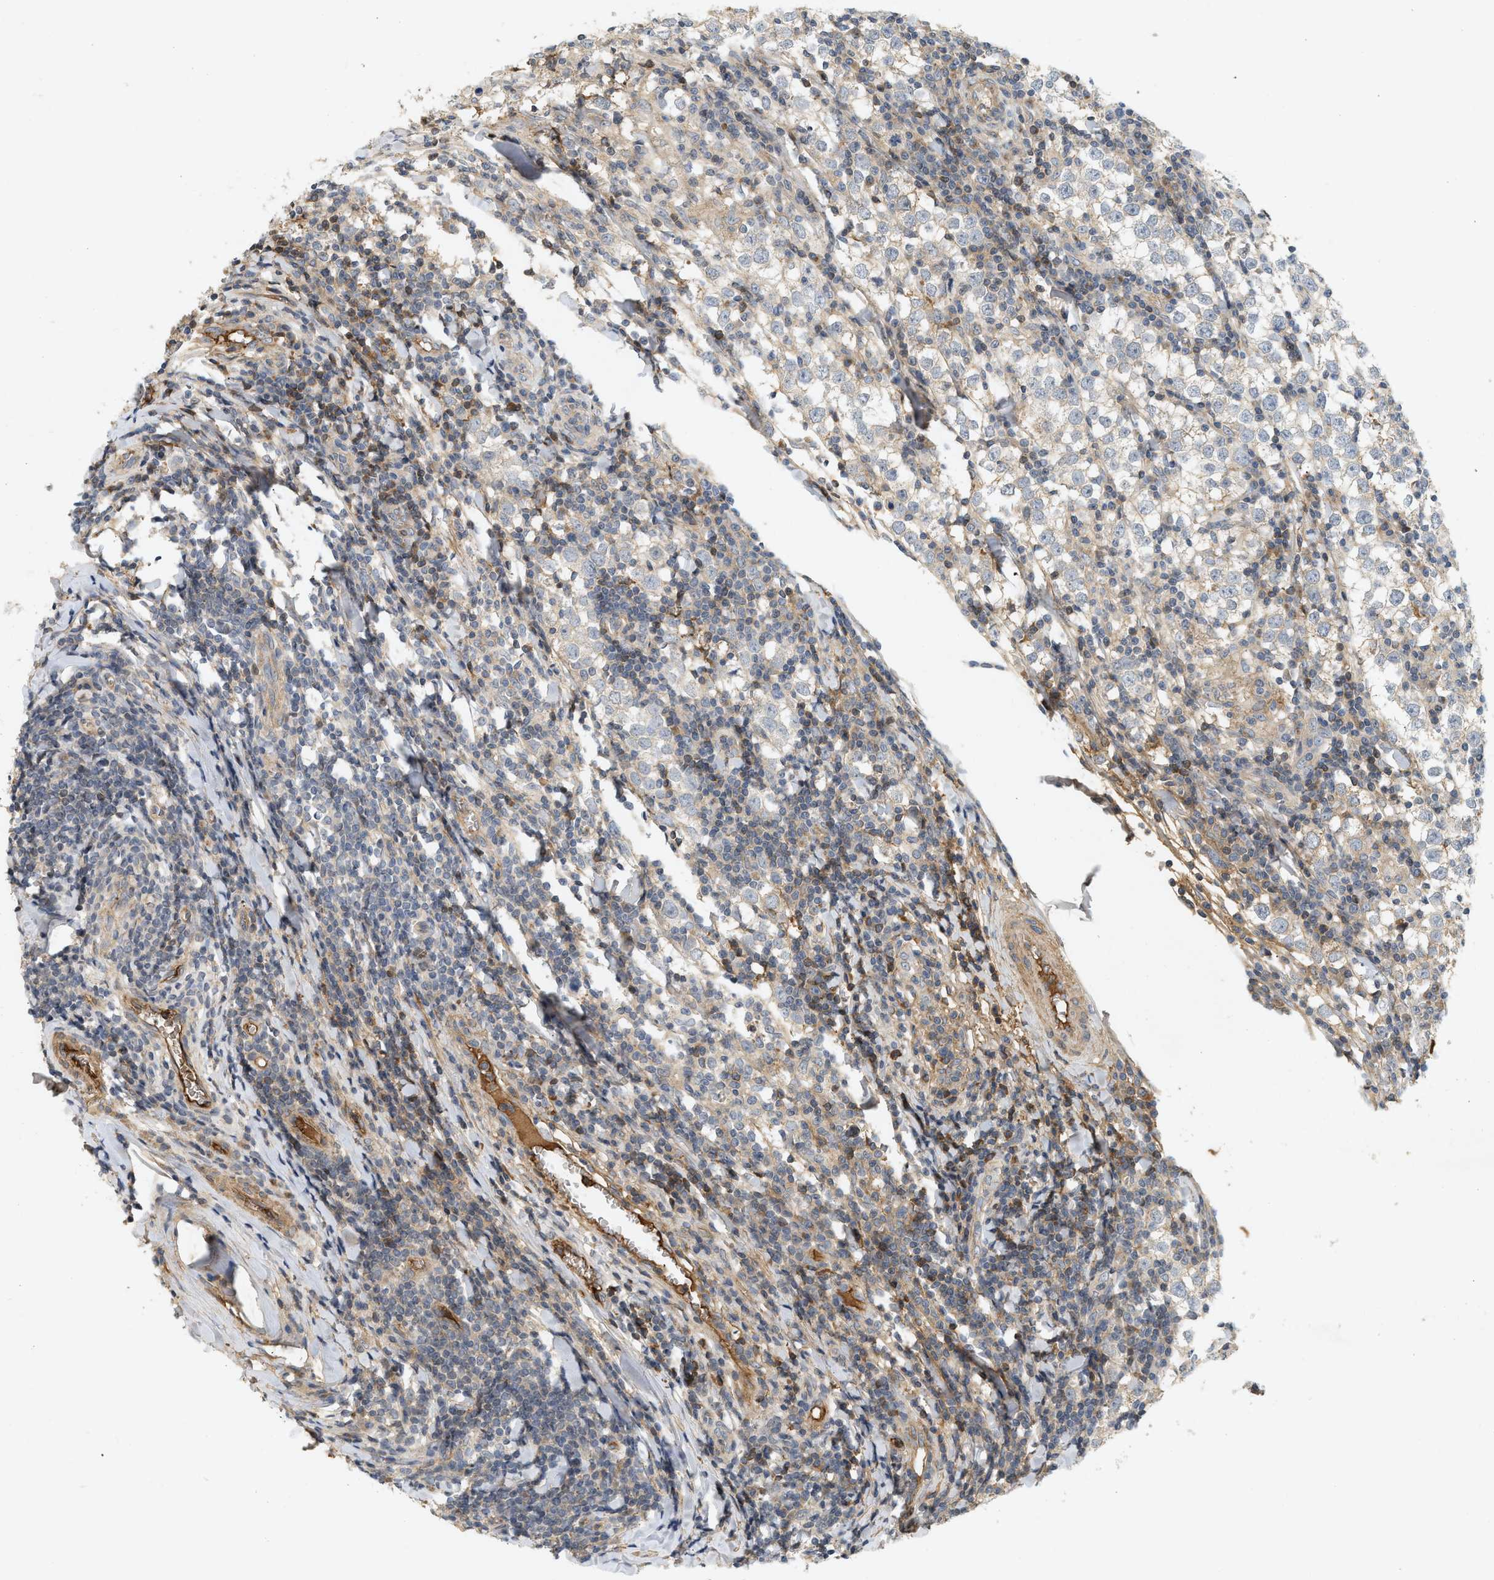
{"staining": {"intensity": "moderate", "quantity": "<25%", "location": "cytoplasmic/membranous"}, "tissue": "testis cancer", "cell_type": "Tumor cells", "image_type": "cancer", "snomed": [{"axis": "morphology", "description": "Seminoma, NOS"}, {"axis": "morphology", "description": "Carcinoma, Embryonal, NOS"}, {"axis": "topography", "description": "Testis"}], "caption": "A micrograph of testis cancer (seminoma) stained for a protein reveals moderate cytoplasmic/membranous brown staining in tumor cells. The staining was performed using DAB (3,3'-diaminobenzidine) to visualize the protein expression in brown, while the nuclei were stained in blue with hematoxylin (Magnification: 20x).", "gene": "F8", "patient": {"sex": "male", "age": 36}}